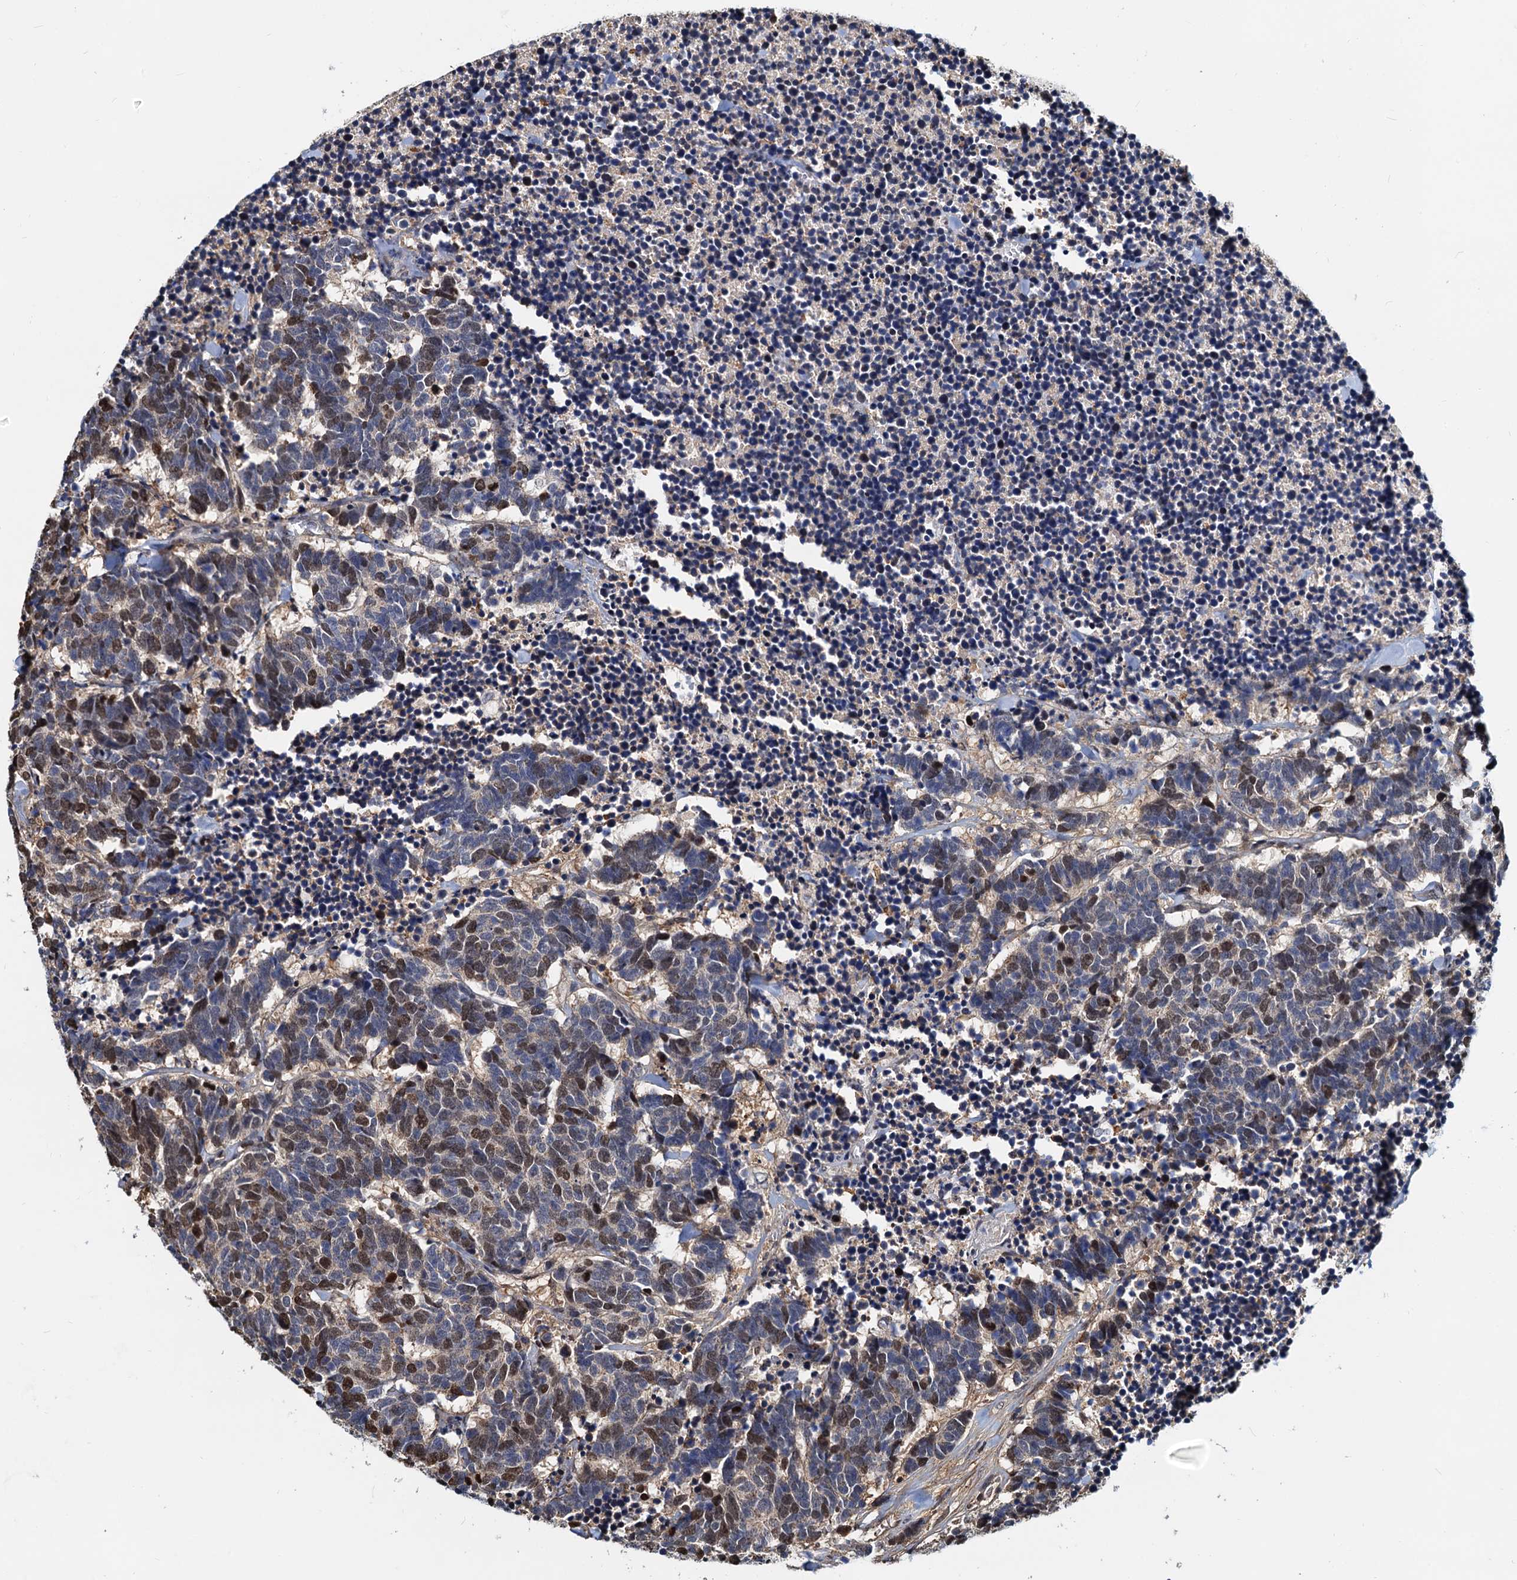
{"staining": {"intensity": "moderate", "quantity": "25%-75%", "location": "nuclear"}, "tissue": "carcinoid", "cell_type": "Tumor cells", "image_type": "cancer", "snomed": [{"axis": "morphology", "description": "Carcinoma, NOS"}, {"axis": "morphology", "description": "Carcinoid, malignant, NOS"}, {"axis": "topography", "description": "Urinary bladder"}], "caption": "High-power microscopy captured an immunohistochemistry (IHC) image of carcinoma, revealing moderate nuclear positivity in approximately 25%-75% of tumor cells.", "gene": "PTGES3", "patient": {"sex": "male", "age": 57}}